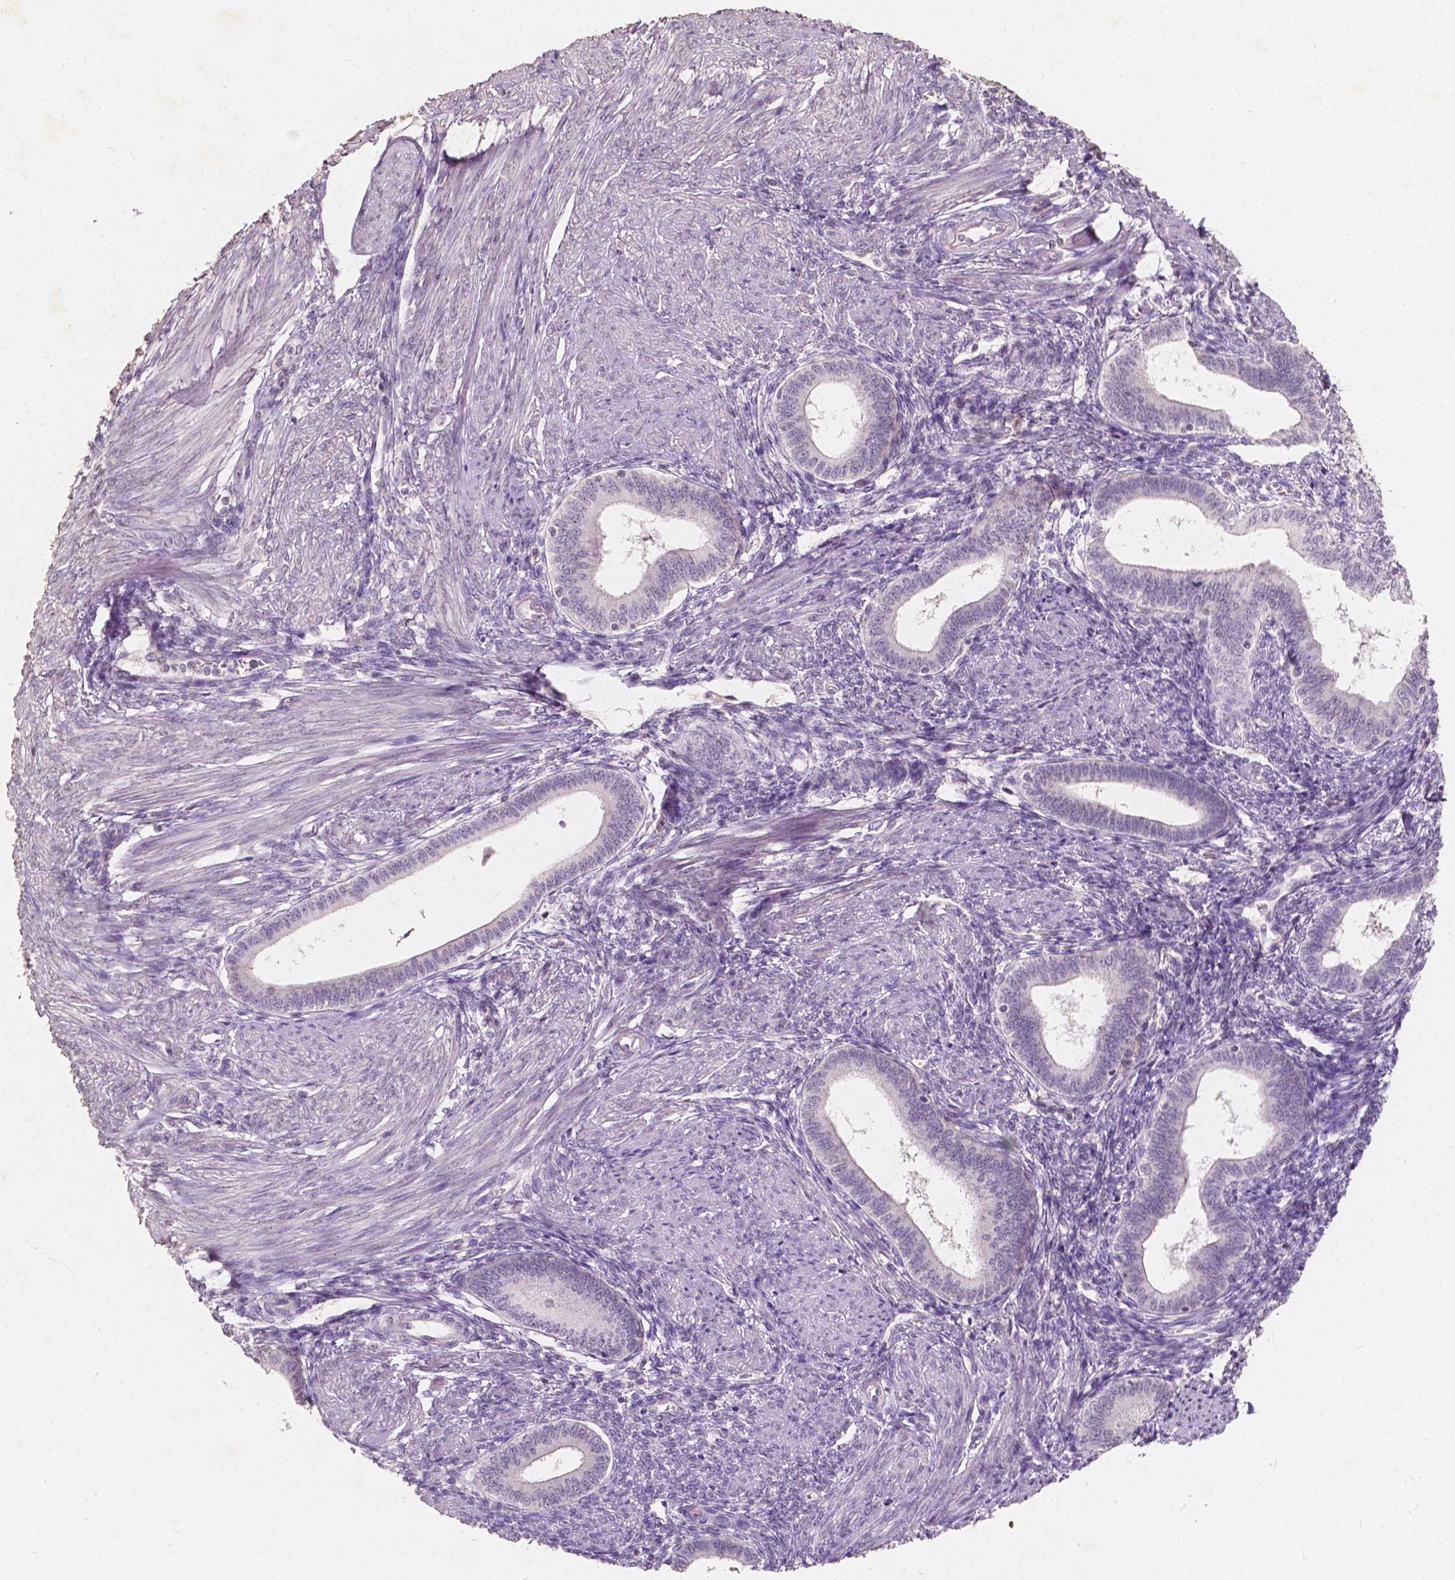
{"staining": {"intensity": "negative", "quantity": "none", "location": "none"}, "tissue": "endometrium", "cell_type": "Cells in endometrial stroma", "image_type": "normal", "snomed": [{"axis": "morphology", "description": "Normal tissue, NOS"}, {"axis": "topography", "description": "Endometrium"}], "caption": "This is an immunohistochemistry (IHC) image of unremarkable endometrium. There is no positivity in cells in endometrial stroma.", "gene": "SOX15", "patient": {"sex": "female", "age": 42}}